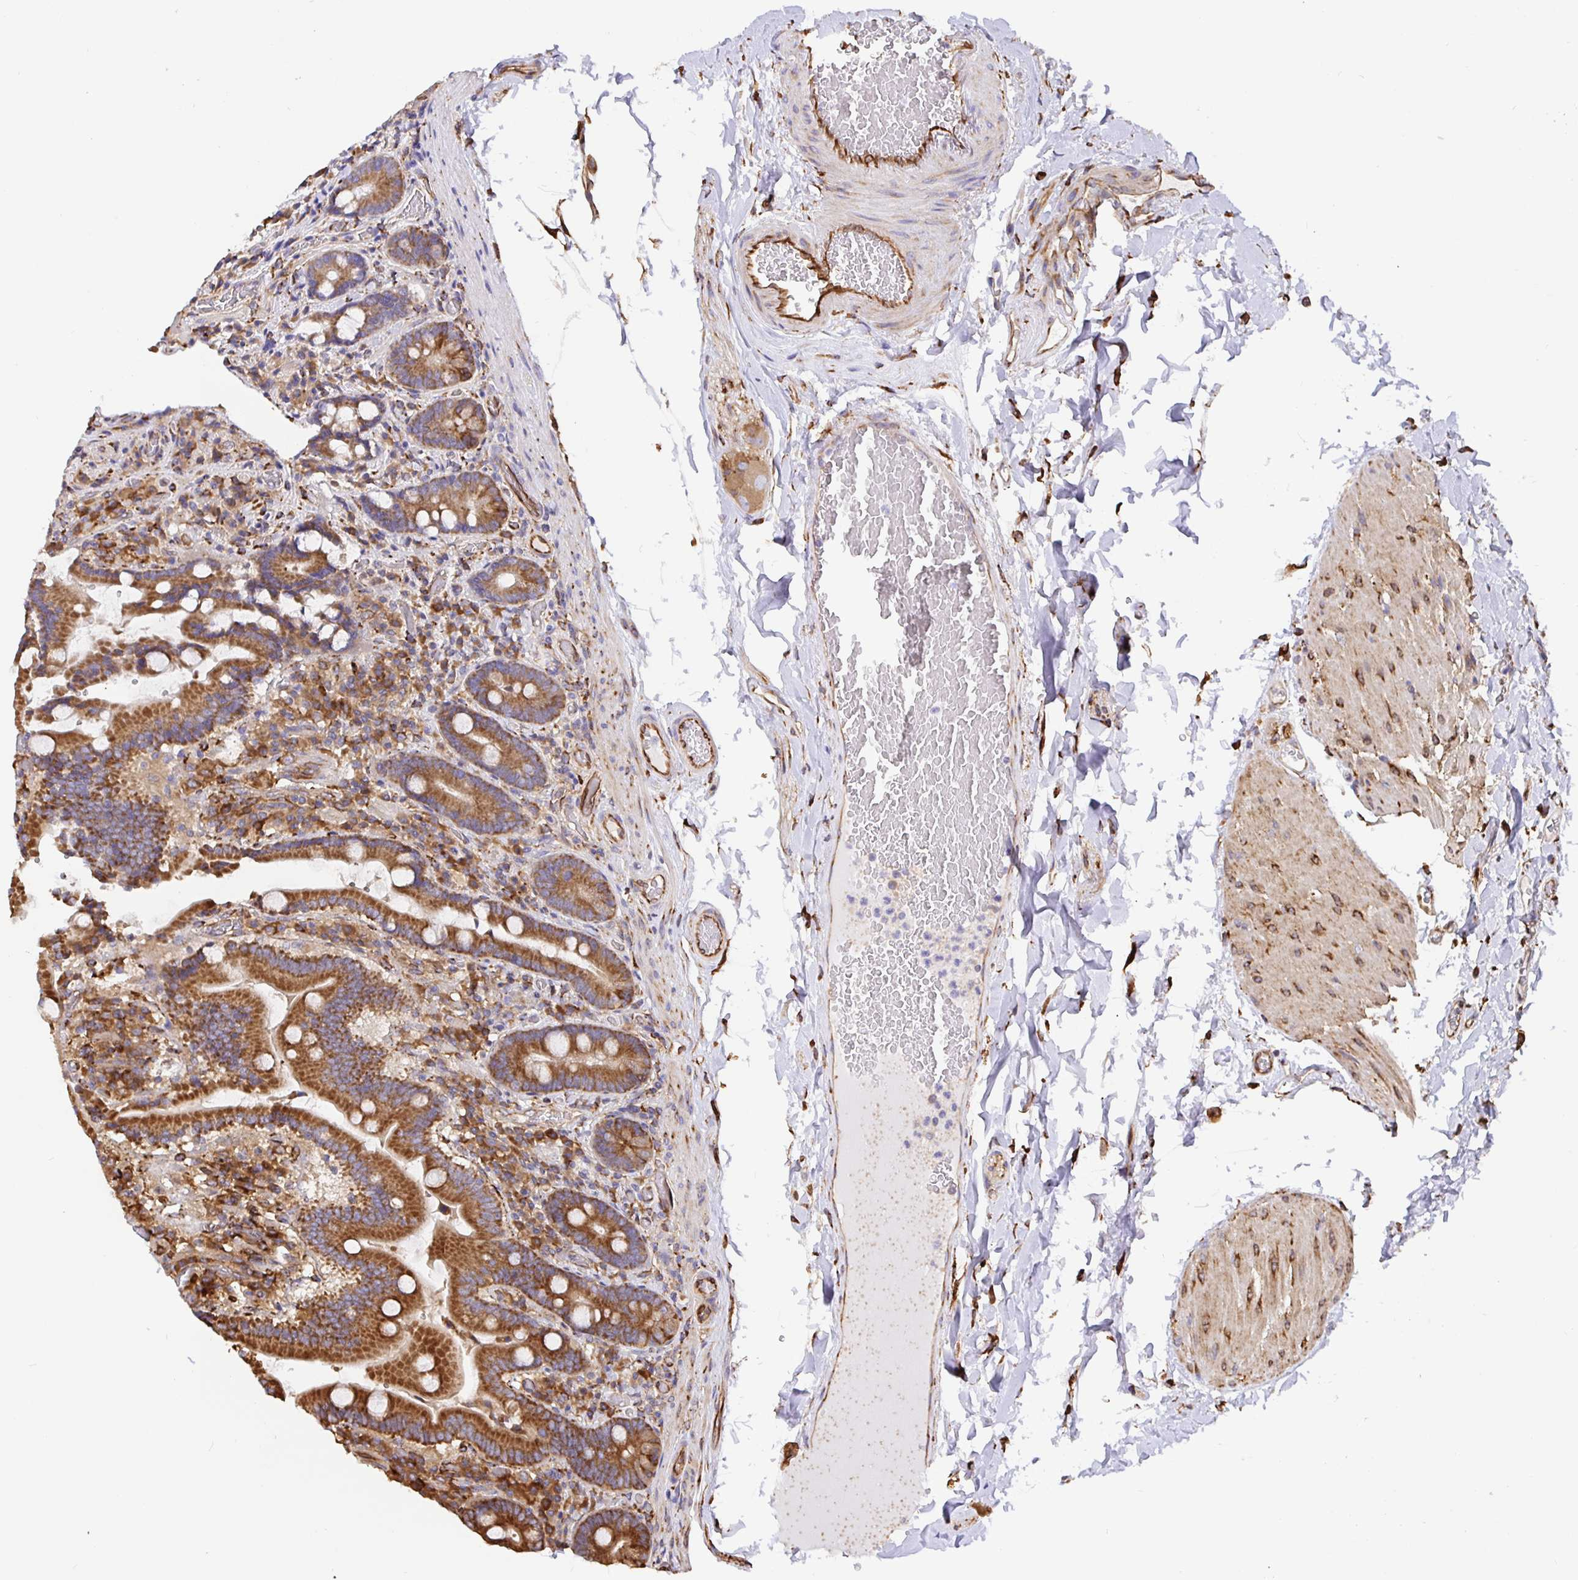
{"staining": {"intensity": "strong", "quantity": ">75%", "location": "cytoplasmic/membranous"}, "tissue": "duodenum", "cell_type": "Glandular cells", "image_type": "normal", "snomed": [{"axis": "morphology", "description": "Normal tissue, NOS"}, {"axis": "topography", "description": "Duodenum"}], "caption": "A brown stain highlights strong cytoplasmic/membranous expression of a protein in glandular cells of normal duodenum. (DAB = brown stain, brightfield microscopy at high magnification).", "gene": "MAOA", "patient": {"sex": "female", "age": 62}}